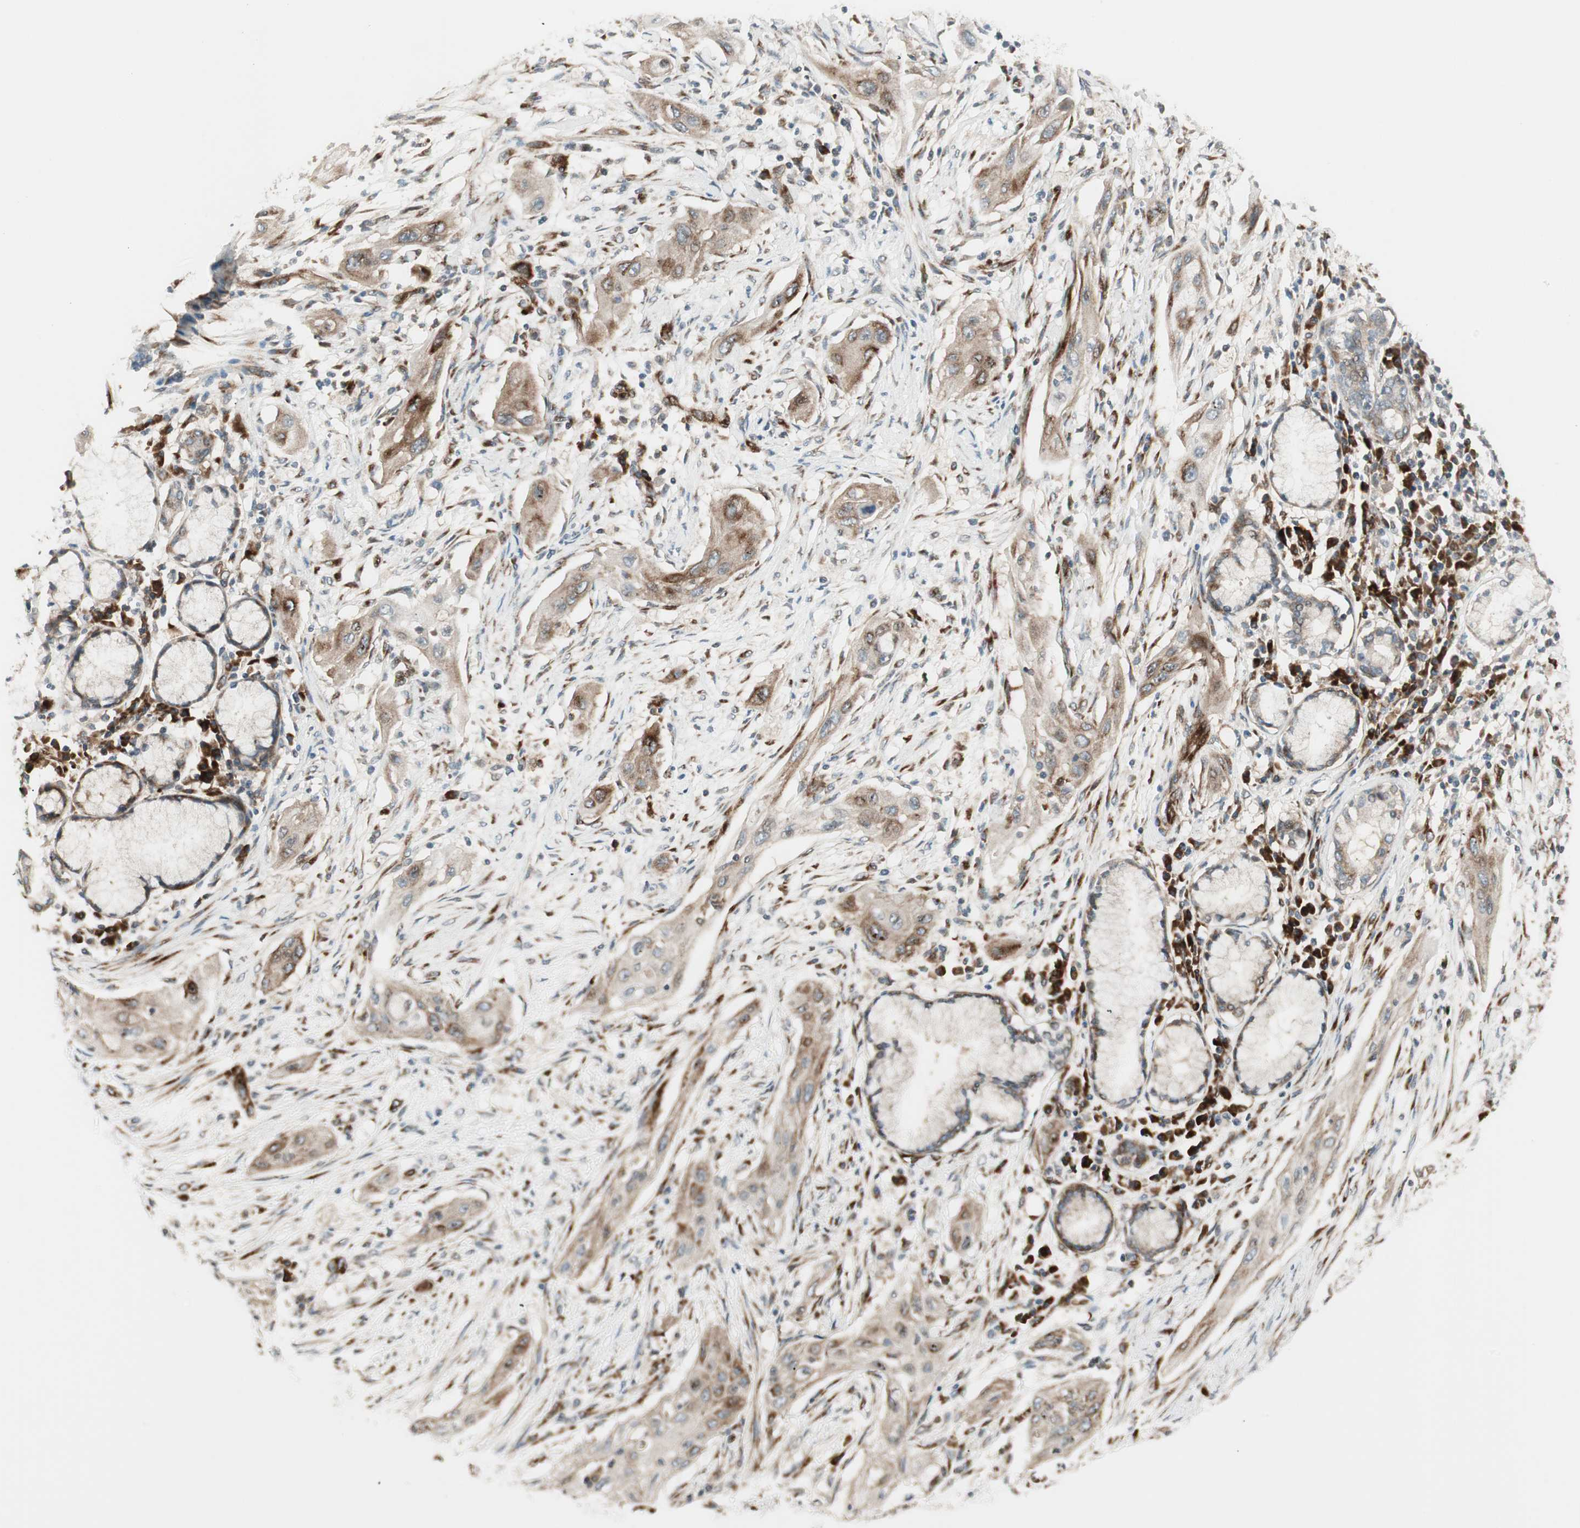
{"staining": {"intensity": "moderate", "quantity": ">75%", "location": "cytoplasmic/membranous"}, "tissue": "lung cancer", "cell_type": "Tumor cells", "image_type": "cancer", "snomed": [{"axis": "morphology", "description": "Squamous cell carcinoma, NOS"}, {"axis": "topography", "description": "Lung"}], "caption": "Immunohistochemical staining of lung cancer shows medium levels of moderate cytoplasmic/membranous expression in approximately >75% of tumor cells.", "gene": "PPP2R5E", "patient": {"sex": "female", "age": 47}}